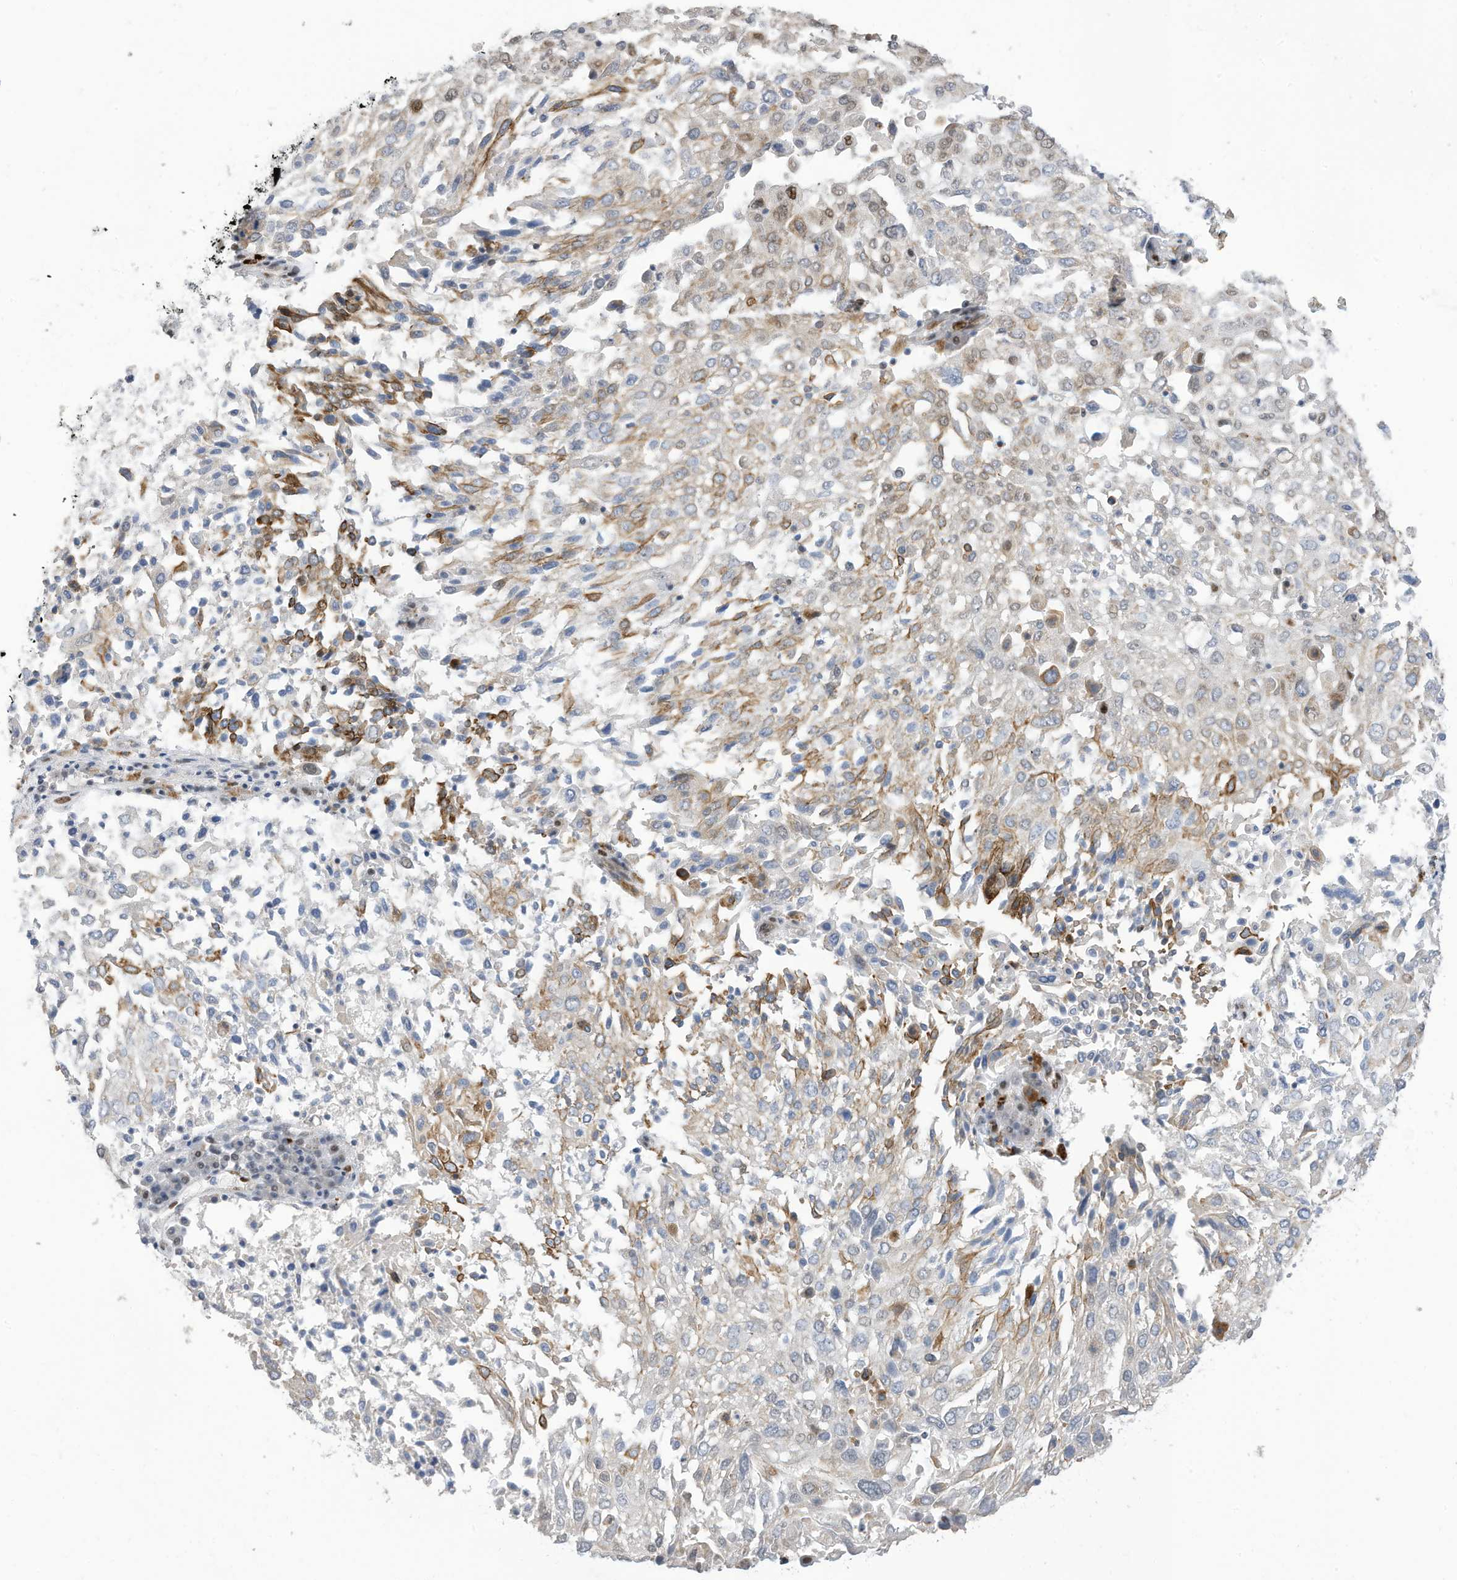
{"staining": {"intensity": "moderate", "quantity": "25%-75%", "location": "cytoplasmic/membranous"}, "tissue": "lung cancer", "cell_type": "Tumor cells", "image_type": "cancer", "snomed": [{"axis": "morphology", "description": "Squamous cell carcinoma, NOS"}, {"axis": "topography", "description": "Lung"}], "caption": "Immunohistochemistry histopathology image of lung cancer (squamous cell carcinoma) stained for a protein (brown), which shows medium levels of moderate cytoplasmic/membranous staining in about 25%-75% of tumor cells.", "gene": "RABL3", "patient": {"sex": "male", "age": 65}}